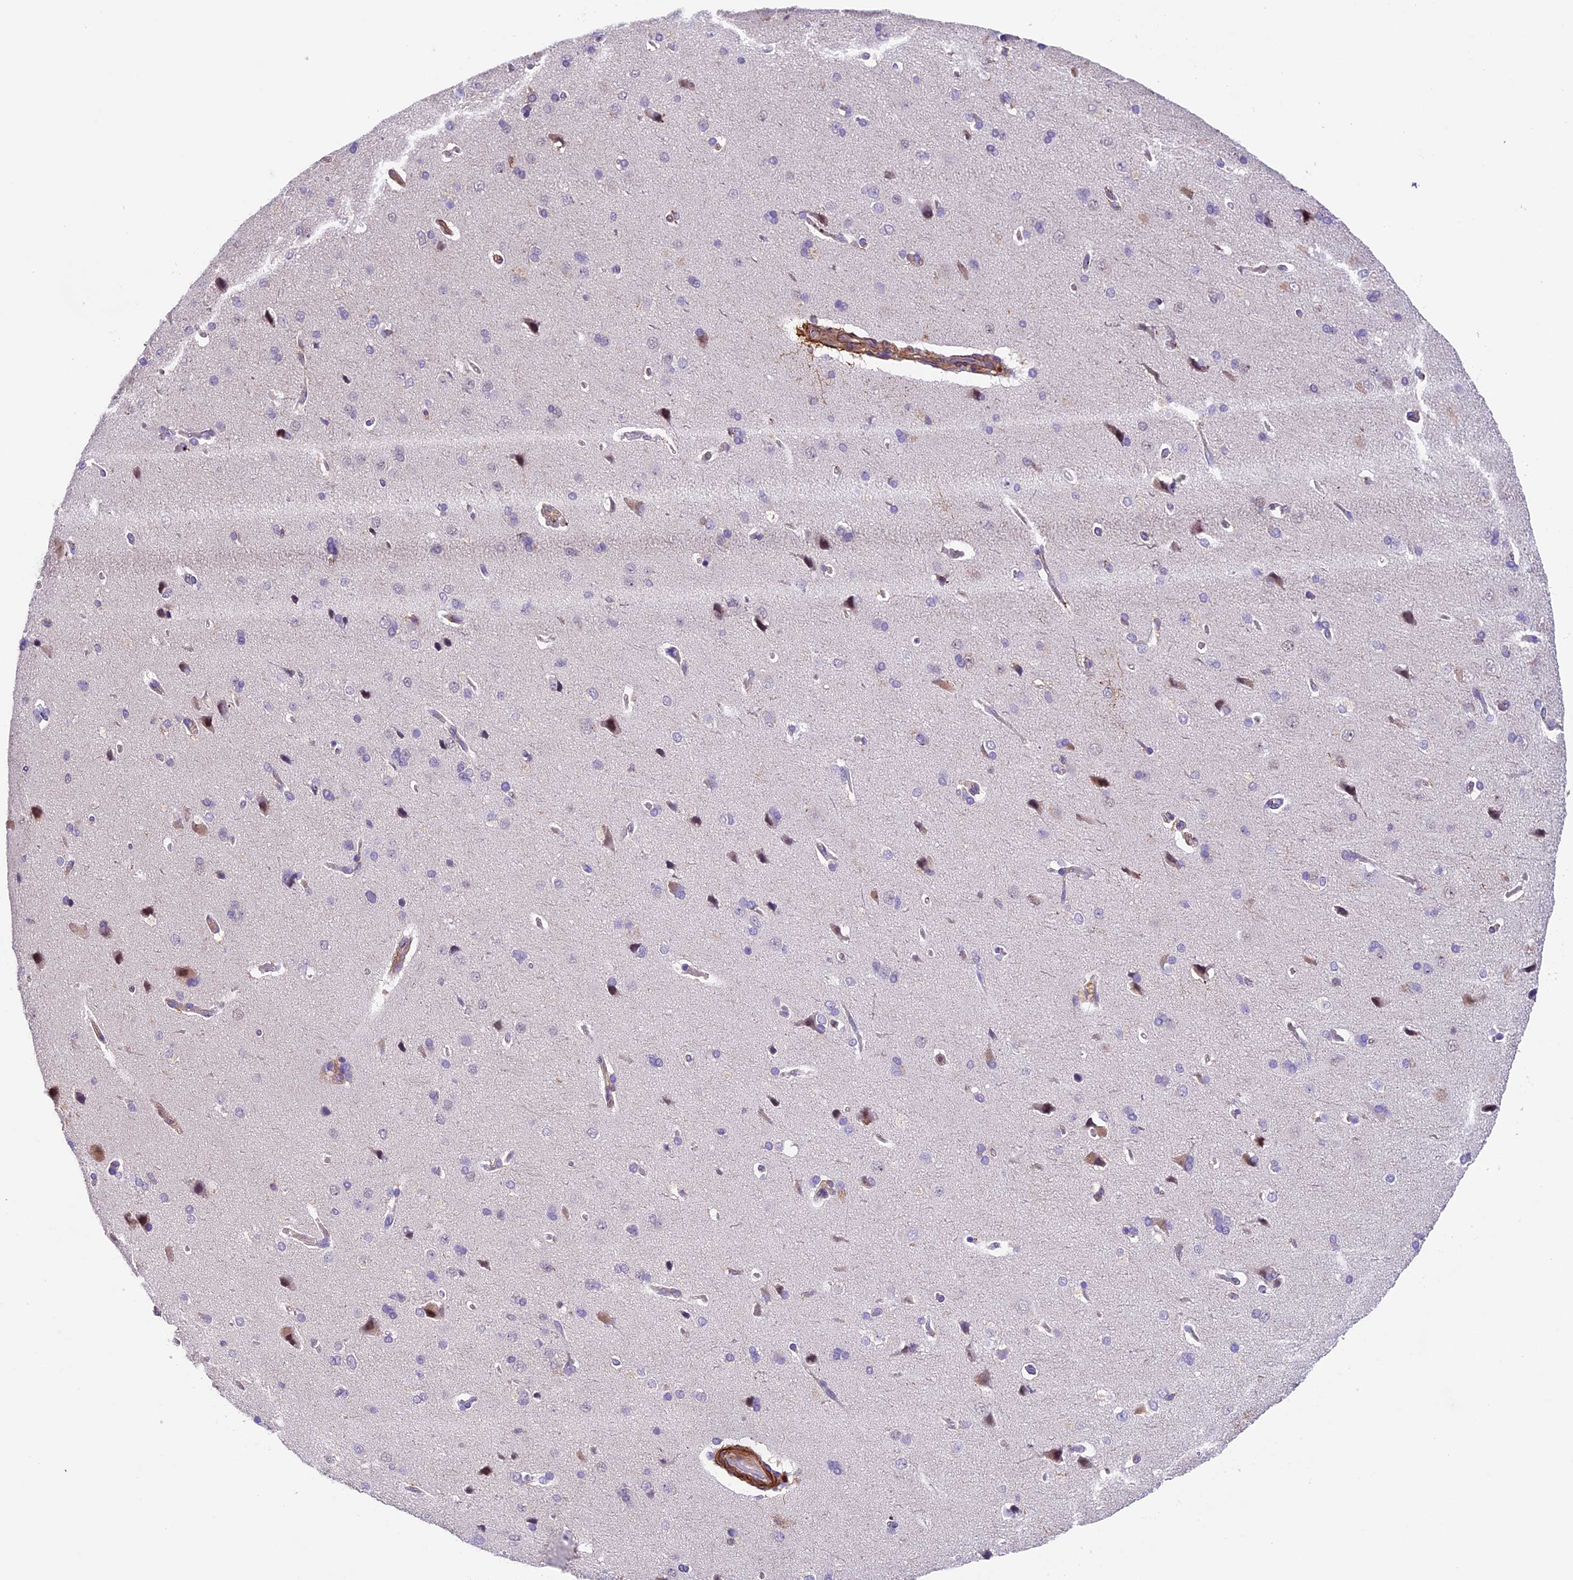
{"staining": {"intensity": "weak", "quantity": "25%-75%", "location": "cytoplasmic/membranous"}, "tissue": "cerebral cortex", "cell_type": "Endothelial cells", "image_type": "normal", "snomed": [{"axis": "morphology", "description": "Normal tissue, NOS"}, {"axis": "topography", "description": "Cerebral cortex"}], "caption": "Endothelial cells reveal low levels of weak cytoplasmic/membranous staining in about 25%-75% of cells in benign human cerebral cortex. (Stains: DAB in brown, nuclei in blue, Microscopy: brightfield microscopy at high magnification).", "gene": "TBC1D1", "patient": {"sex": "male", "age": 62}}